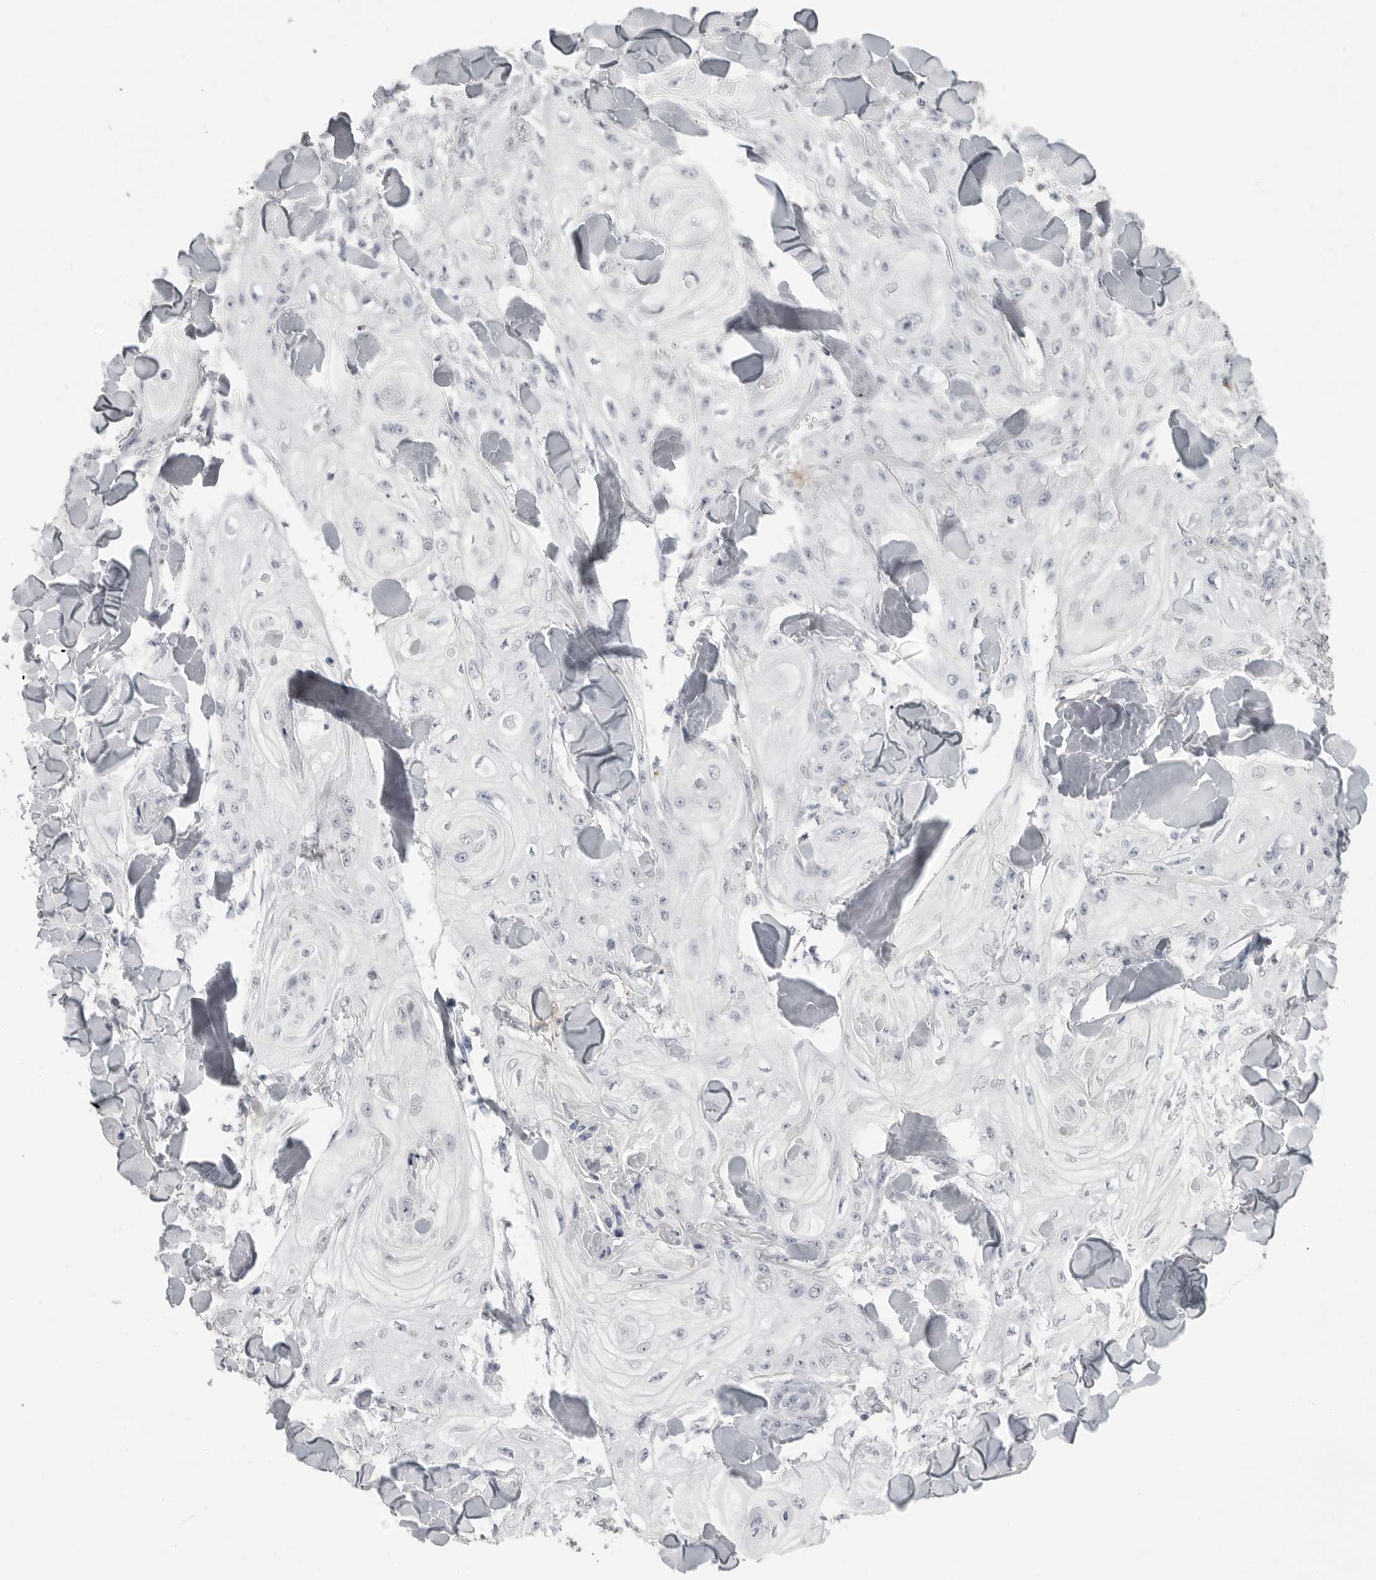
{"staining": {"intensity": "negative", "quantity": "none", "location": "none"}, "tissue": "skin cancer", "cell_type": "Tumor cells", "image_type": "cancer", "snomed": [{"axis": "morphology", "description": "Squamous cell carcinoma, NOS"}, {"axis": "topography", "description": "Skin"}], "caption": "High power microscopy micrograph of an immunohistochemistry (IHC) image of squamous cell carcinoma (skin), revealing no significant positivity in tumor cells. (DAB immunohistochemistry, high magnification).", "gene": "PRSS1", "patient": {"sex": "male", "age": 74}}